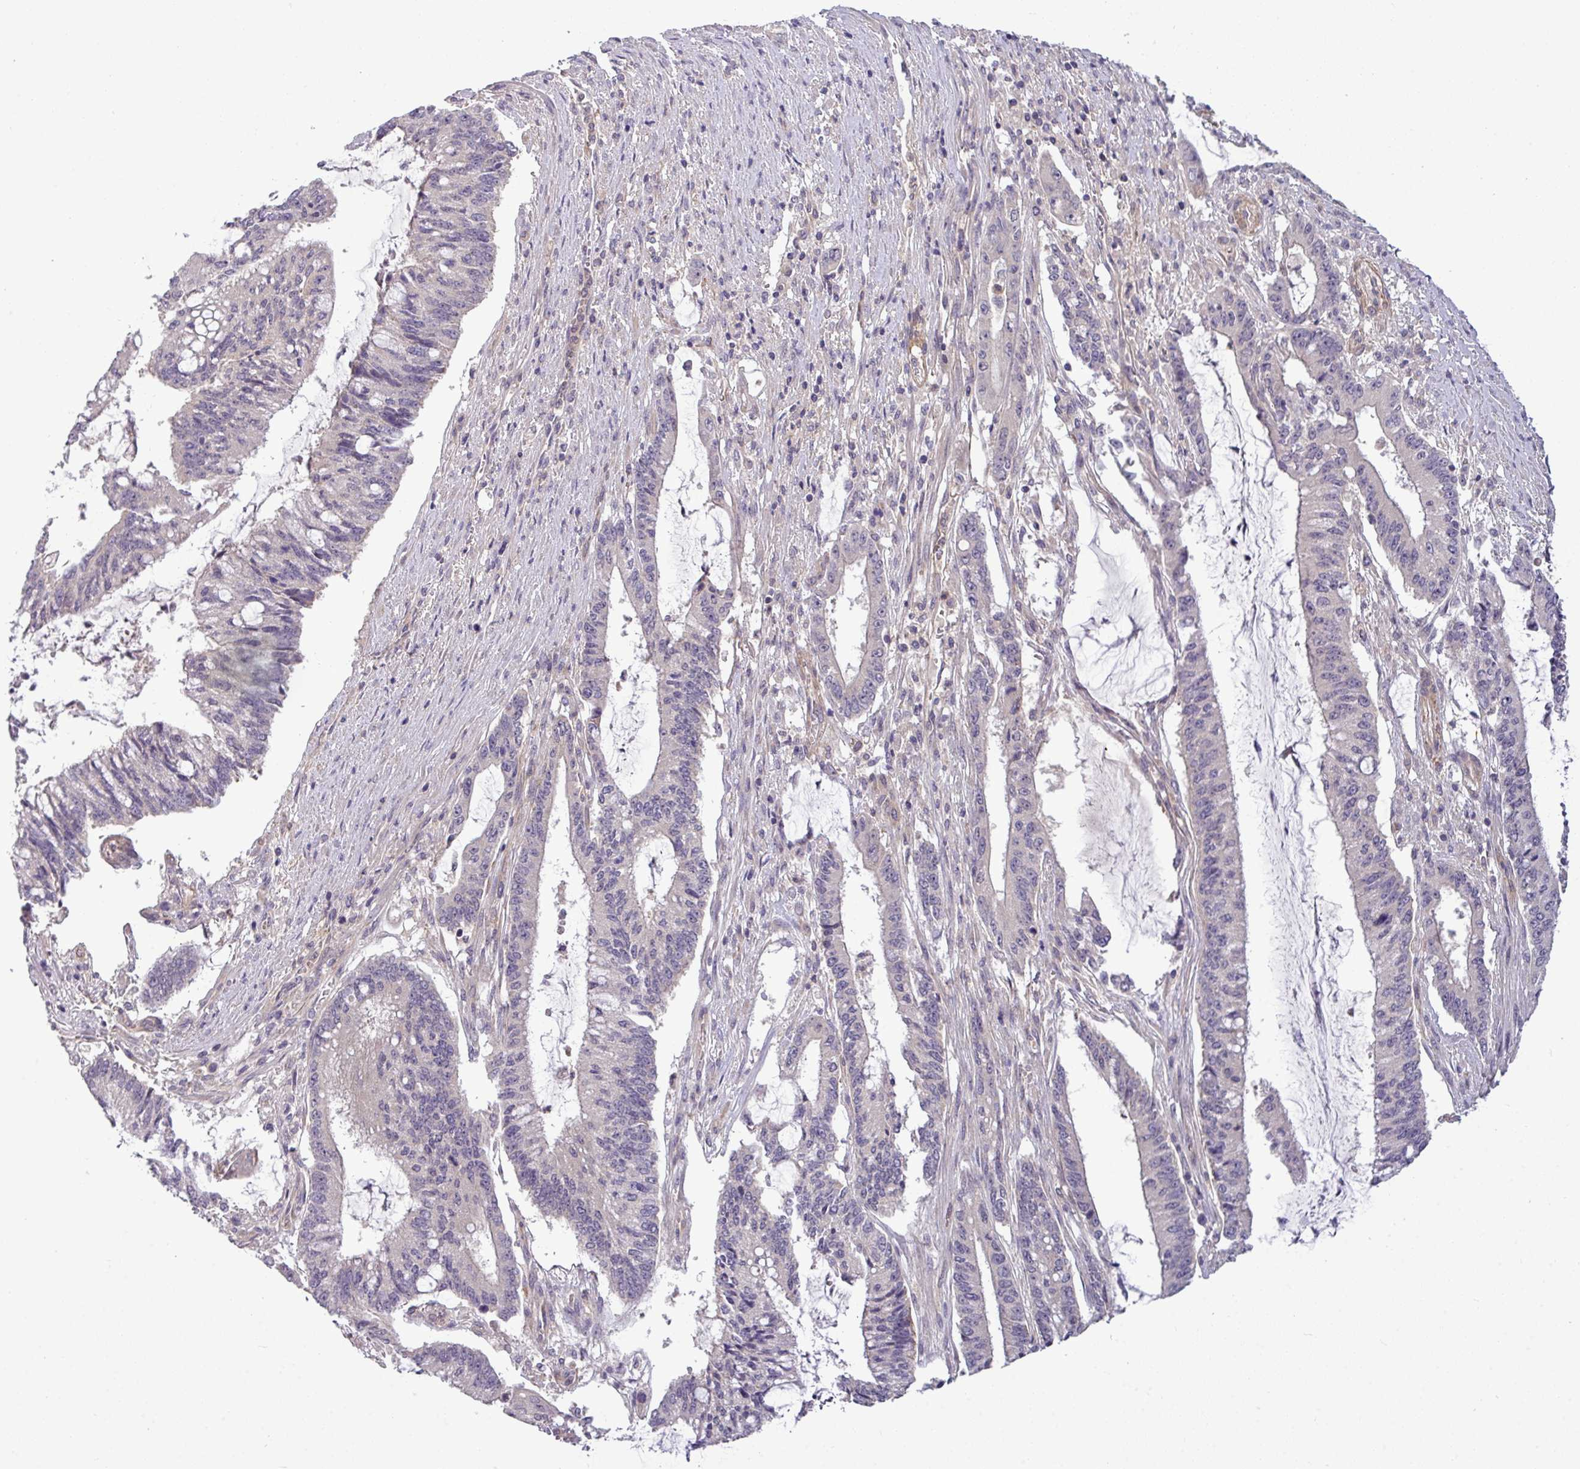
{"staining": {"intensity": "negative", "quantity": "none", "location": "none"}, "tissue": "pancreatic cancer", "cell_type": "Tumor cells", "image_type": "cancer", "snomed": [{"axis": "morphology", "description": "Adenocarcinoma, NOS"}, {"axis": "topography", "description": "Pancreas"}], "caption": "Immunohistochemistry (IHC) photomicrograph of neoplastic tissue: pancreatic cancer stained with DAB exhibits no significant protein staining in tumor cells.", "gene": "ZNF35", "patient": {"sex": "female", "age": 50}}